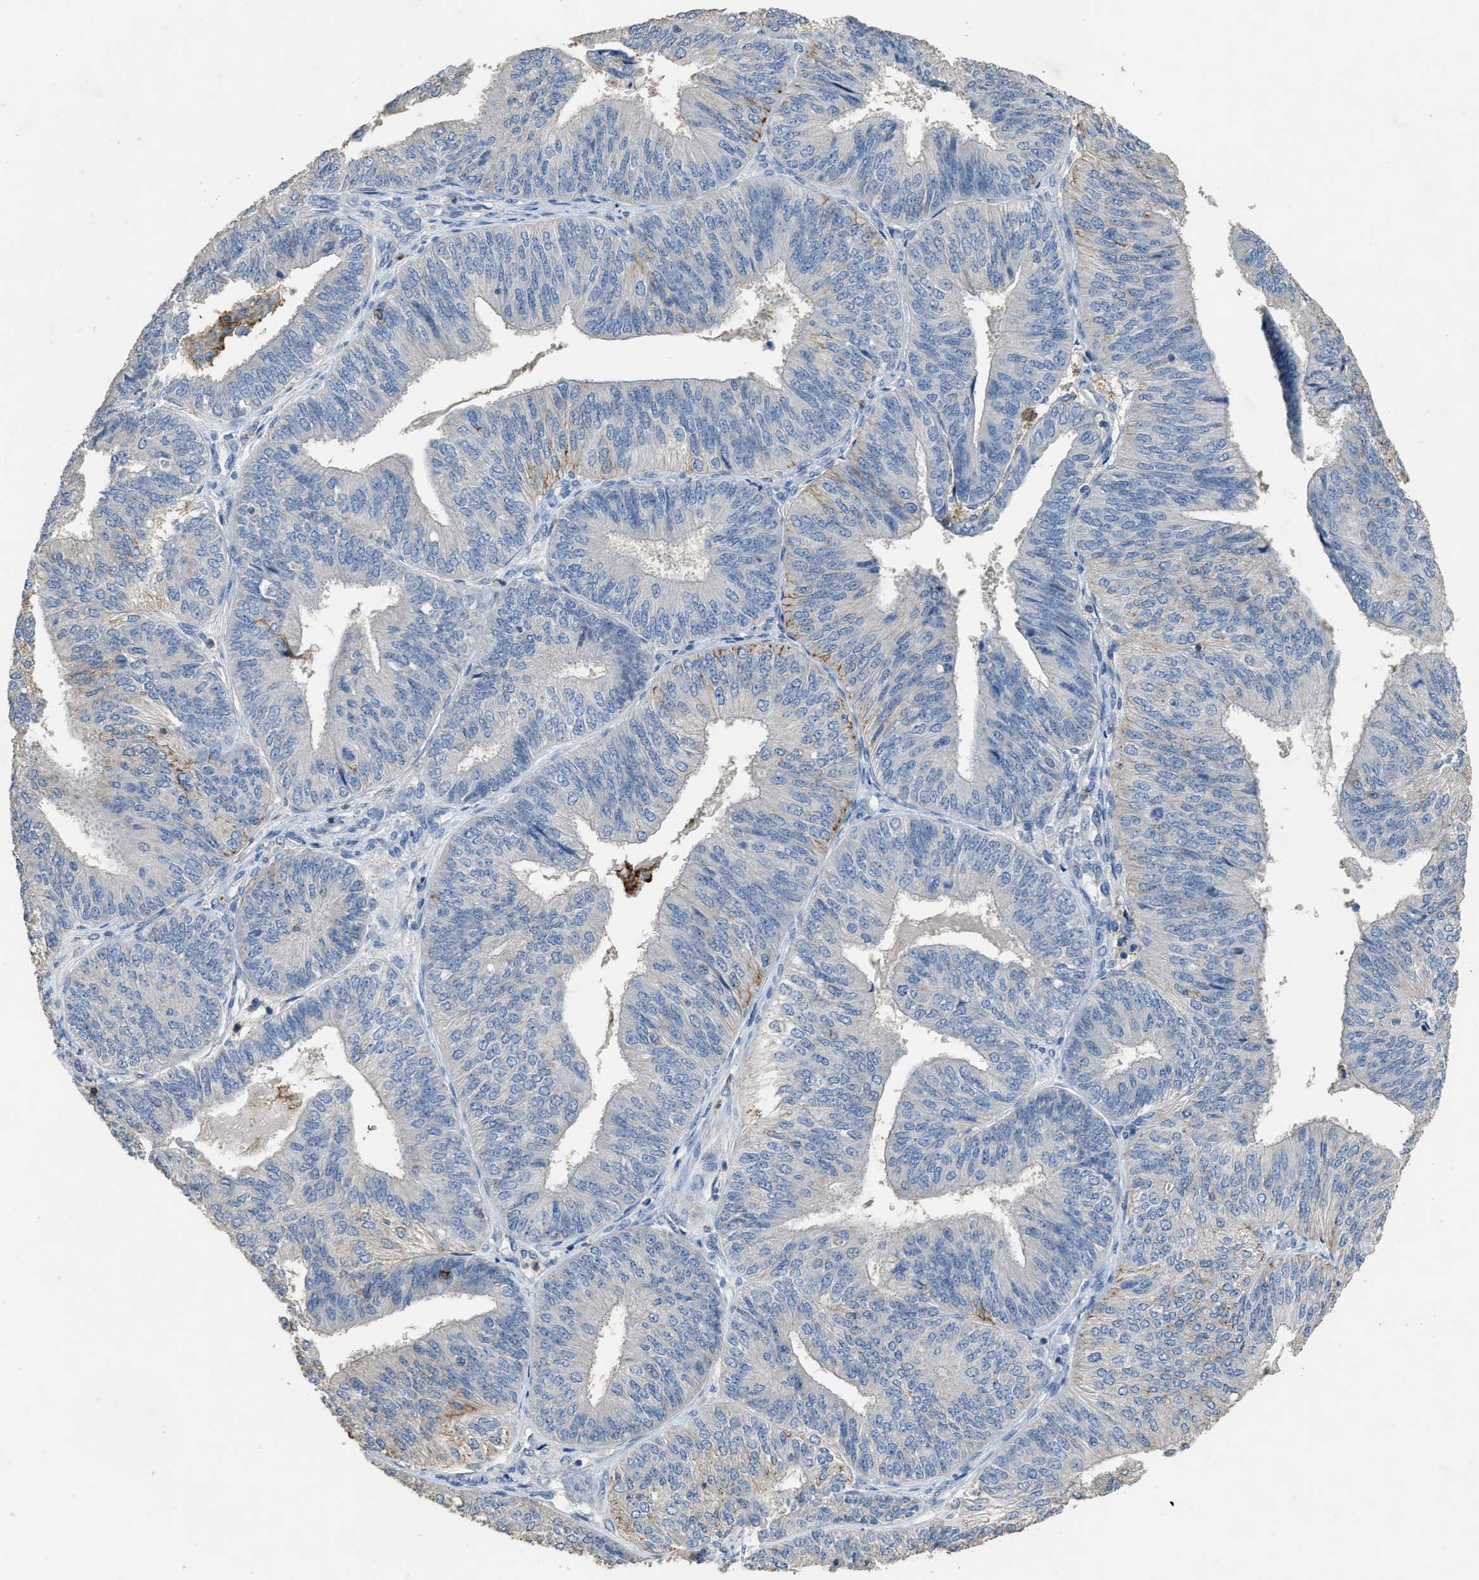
{"staining": {"intensity": "negative", "quantity": "none", "location": "none"}, "tissue": "endometrial cancer", "cell_type": "Tumor cells", "image_type": "cancer", "snomed": [{"axis": "morphology", "description": "Adenocarcinoma, NOS"}, {"axis": "topography", "description": "Endometrium"}], "caption": "Micrograph shows no significant protein positivity in tumor cells of endometrial adenocarcinoma.", "gene": "OR51E1", "patient": {"sex": "female", "age": 58}}